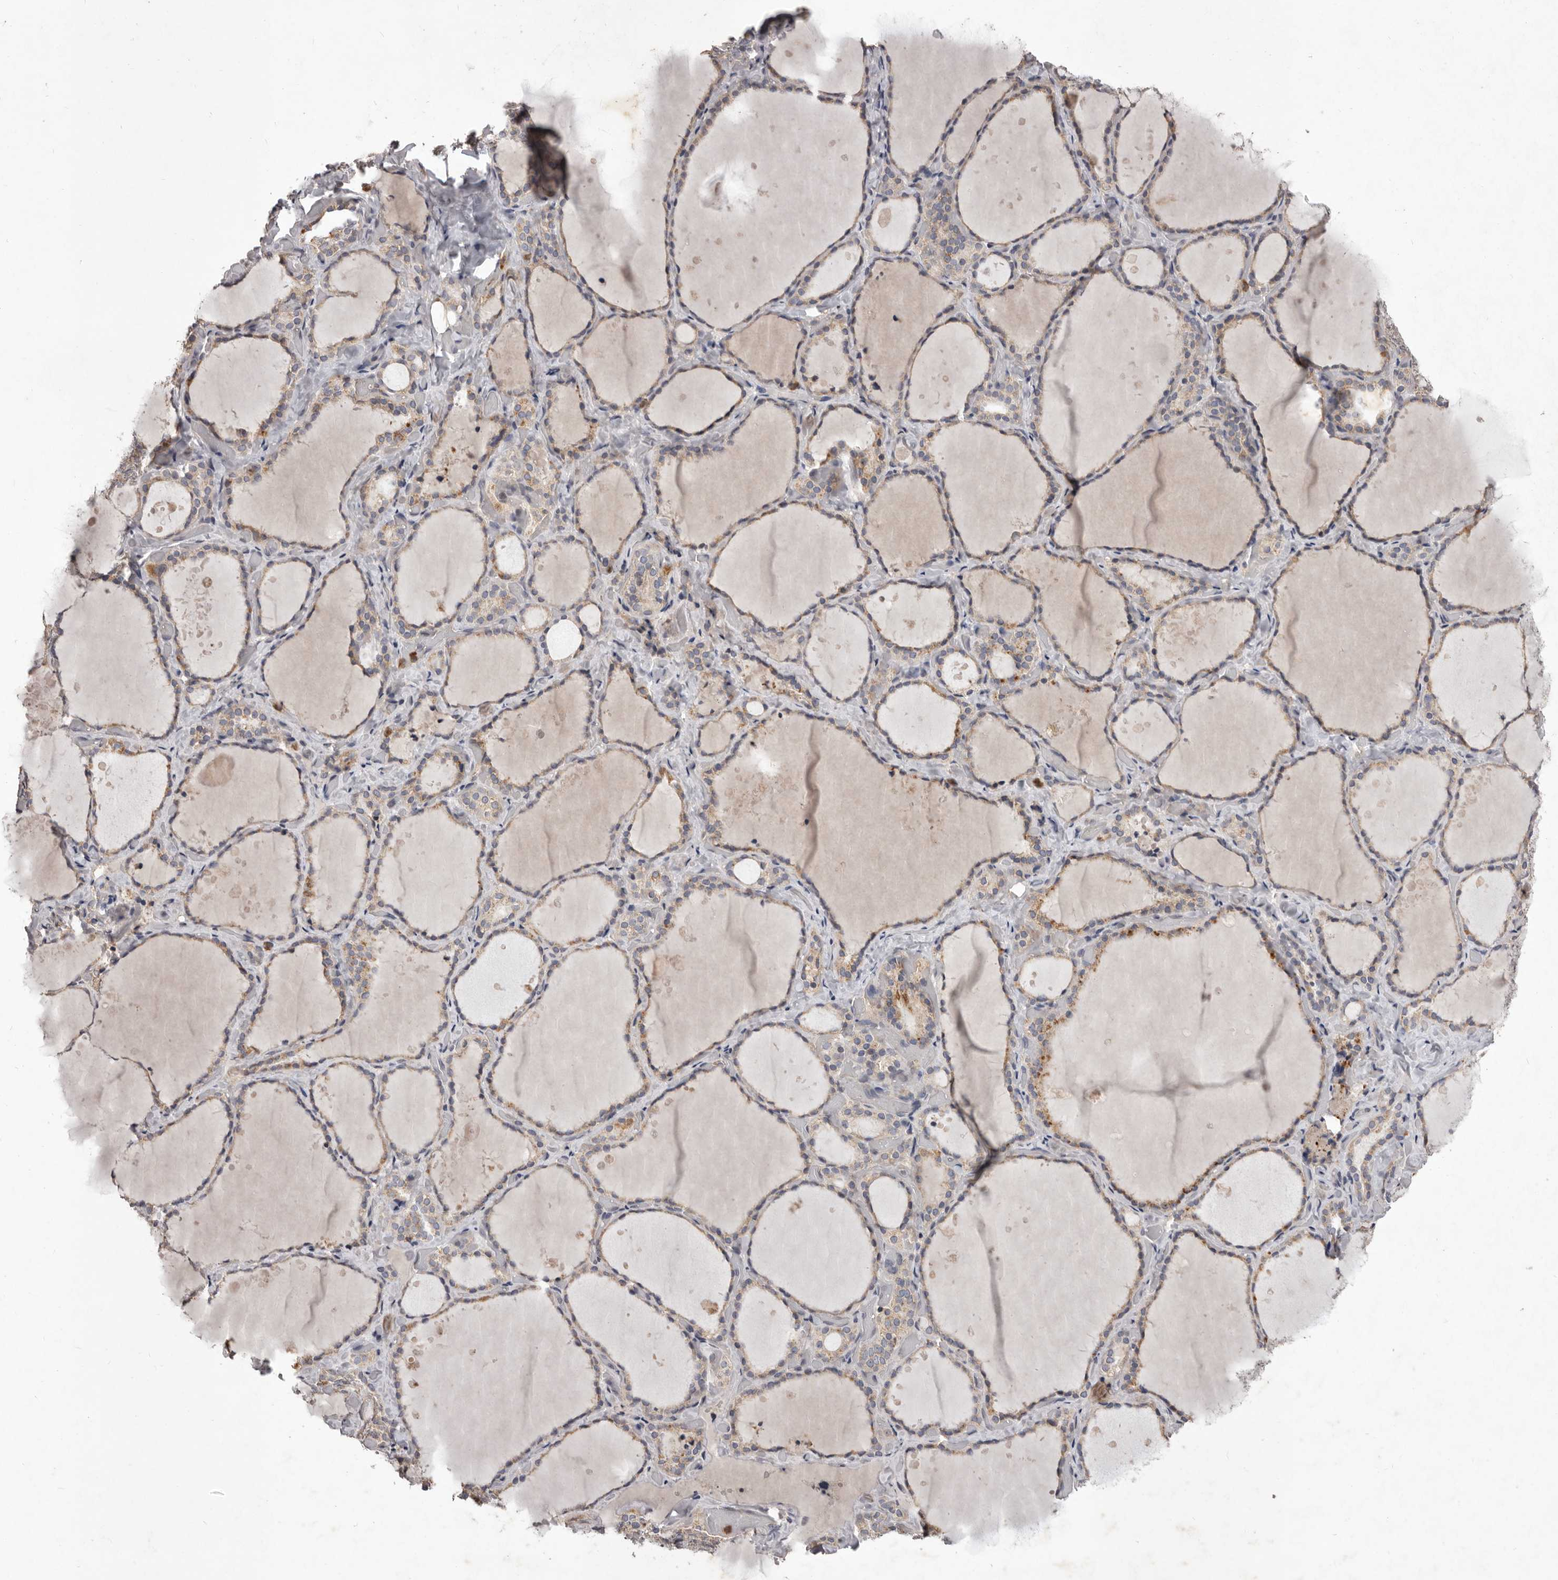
{"staining": {"intensity": "weak", "quantity": "25%-75%", "location": "cytoplasmic/membranous"}, "tissue": "thyroid gland", "cell_type": "Glandular cells", "image_type": "normal", "snomed": [{"axis": "morphology", "description": "Normal tissue, NOS"}, {"axis": "topography", "description": "Thyroid gland"}], "caption": "Immunohistochemical staining of normal thyroid gland demonstrates weak cytoplasmic/membranous protein expression in about 25%-75% of glandular cells.", "gene": "CXCL14", "patient": {"sex": "female", "age": 44}}